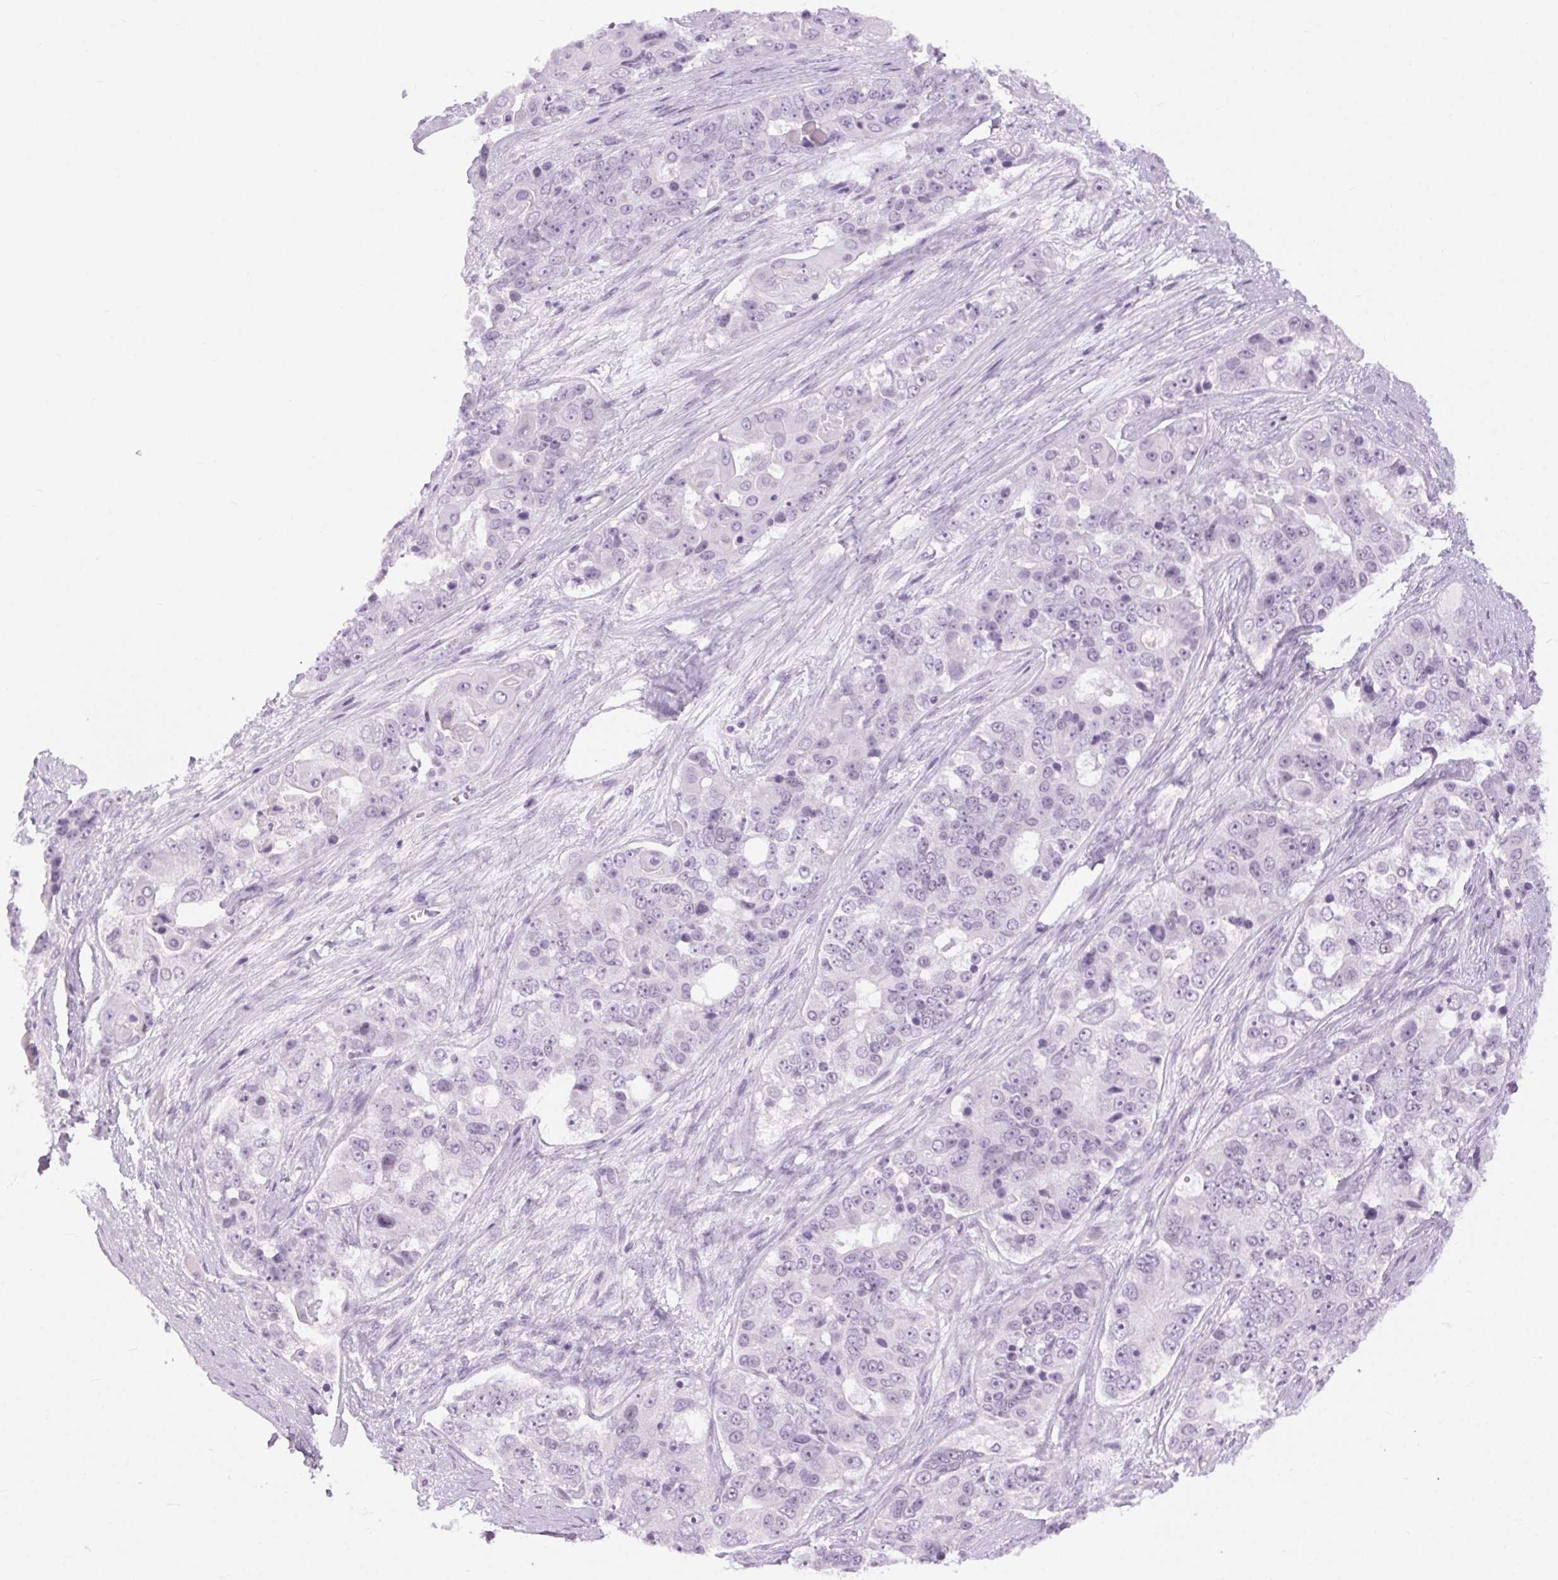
{"staining": {"intensity": "negative", "quantity": "none", "location": "none"}, "tissue": "ovarian cancer", "cell_type": "Tumor cells", "image_type": "cancer", "snomed": [{"axis": "morphology", "description": "Carcinoma, endometroid"}, {"axis": "topography", "description": "Ovary"}], "caption": "DAB (3,3'-diaminobenzidine) immunohistochemical staining of human ovarian cancer (endometroid carcinoma) exhibits no significant staining in tumor cells.", "gene": "BEND2", "patient": {"sex": "female", "age": 51}}